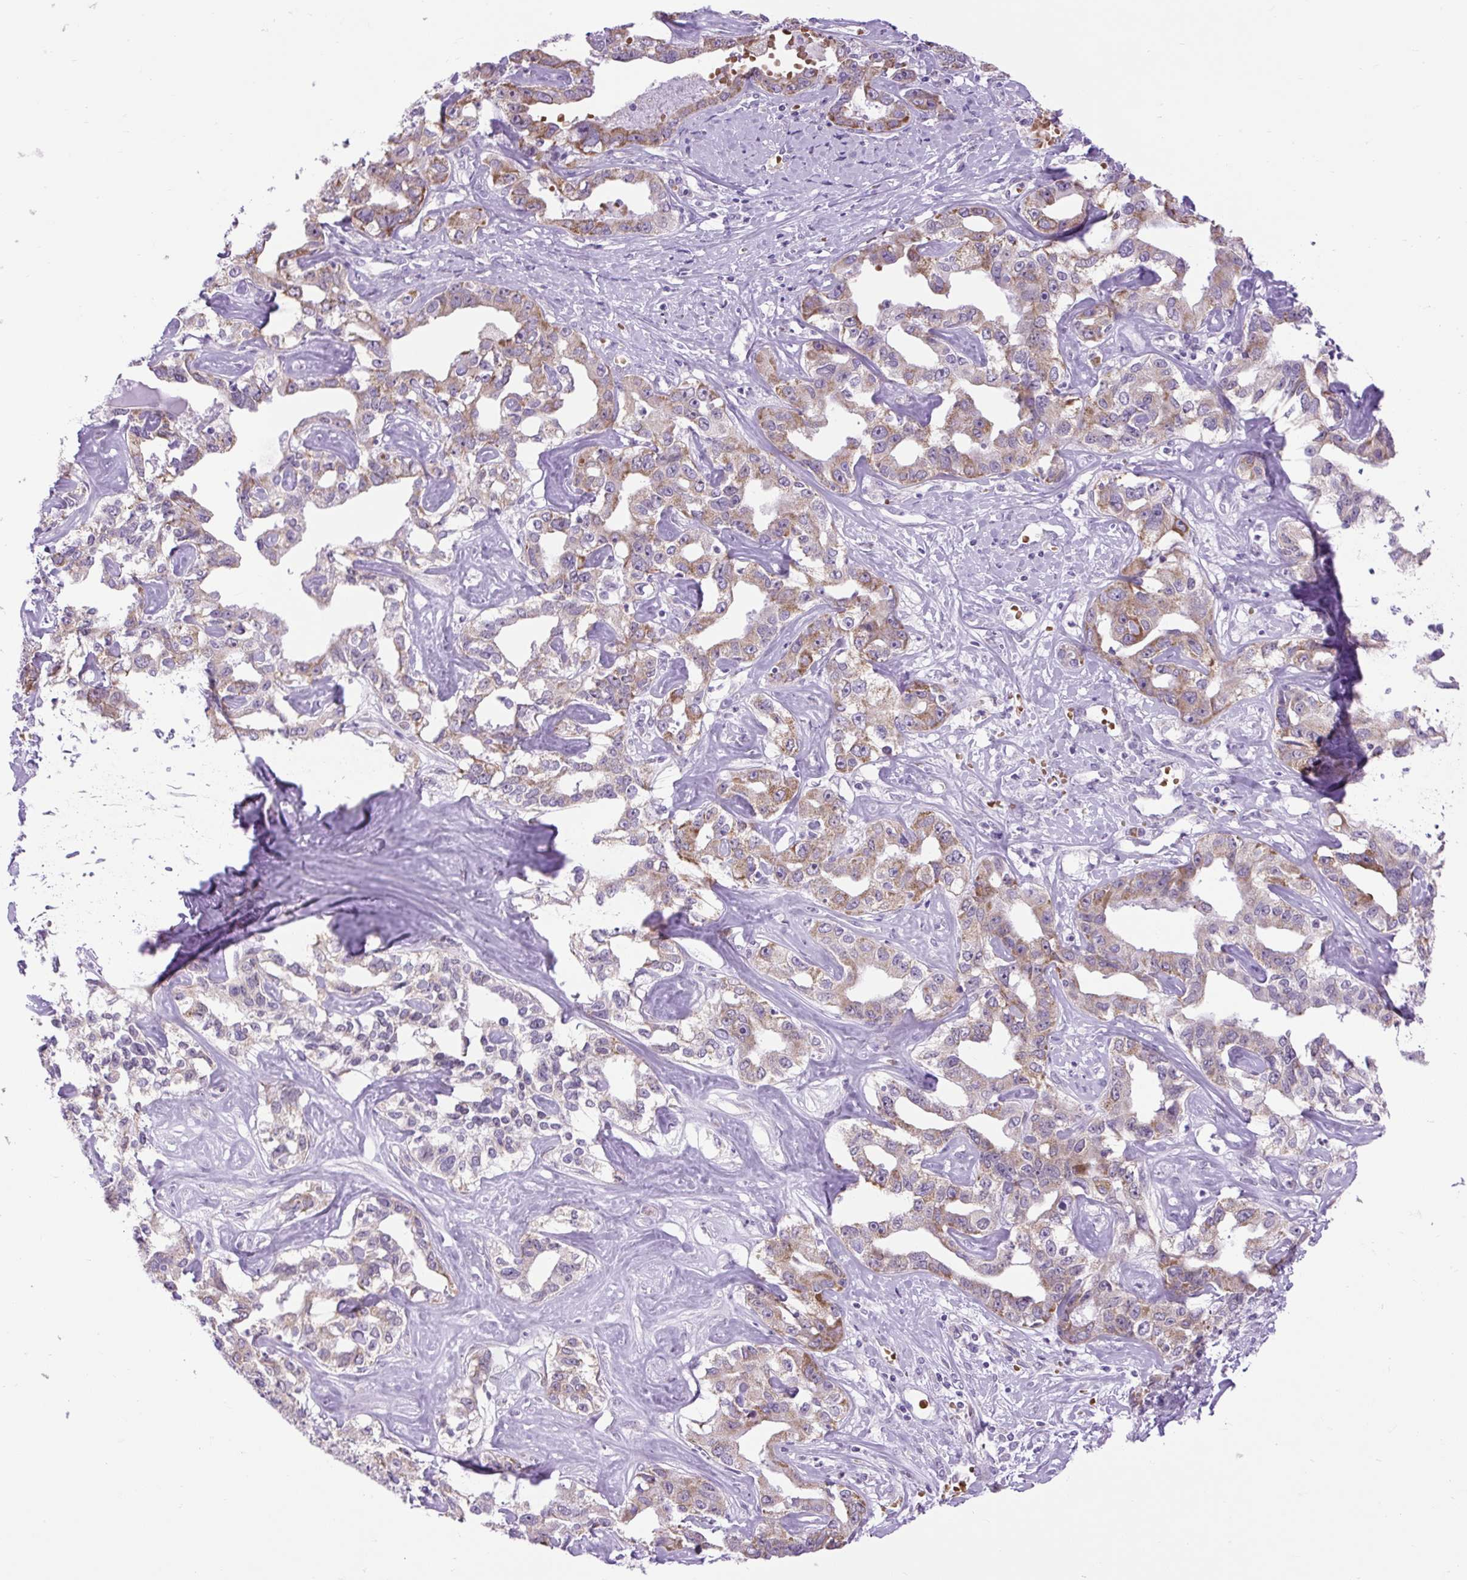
{"staining": {"intensity": "weak", "quantity": "25%-75%", "location": "cytoplasmic/membranous"}, "tissue": "liver cancer", "cell_type": "Tumor cells", "image_type": "cancer", "snomed": [{"axis": "morphology", "description": "Cholangiocarcinoma"}, {"axis": "topography", "description": "Liver"}], "caption": "DAB (3,3'-diaminobenzidine) immunohistochemical staining of cholangiocarcinoma (liver) exhibits weak cytoplasmic/membranous protein positivity in about 25%-75% of tumor cells.", "gene": "SCO2", "patient": {"sex": "male", "age": 59}}